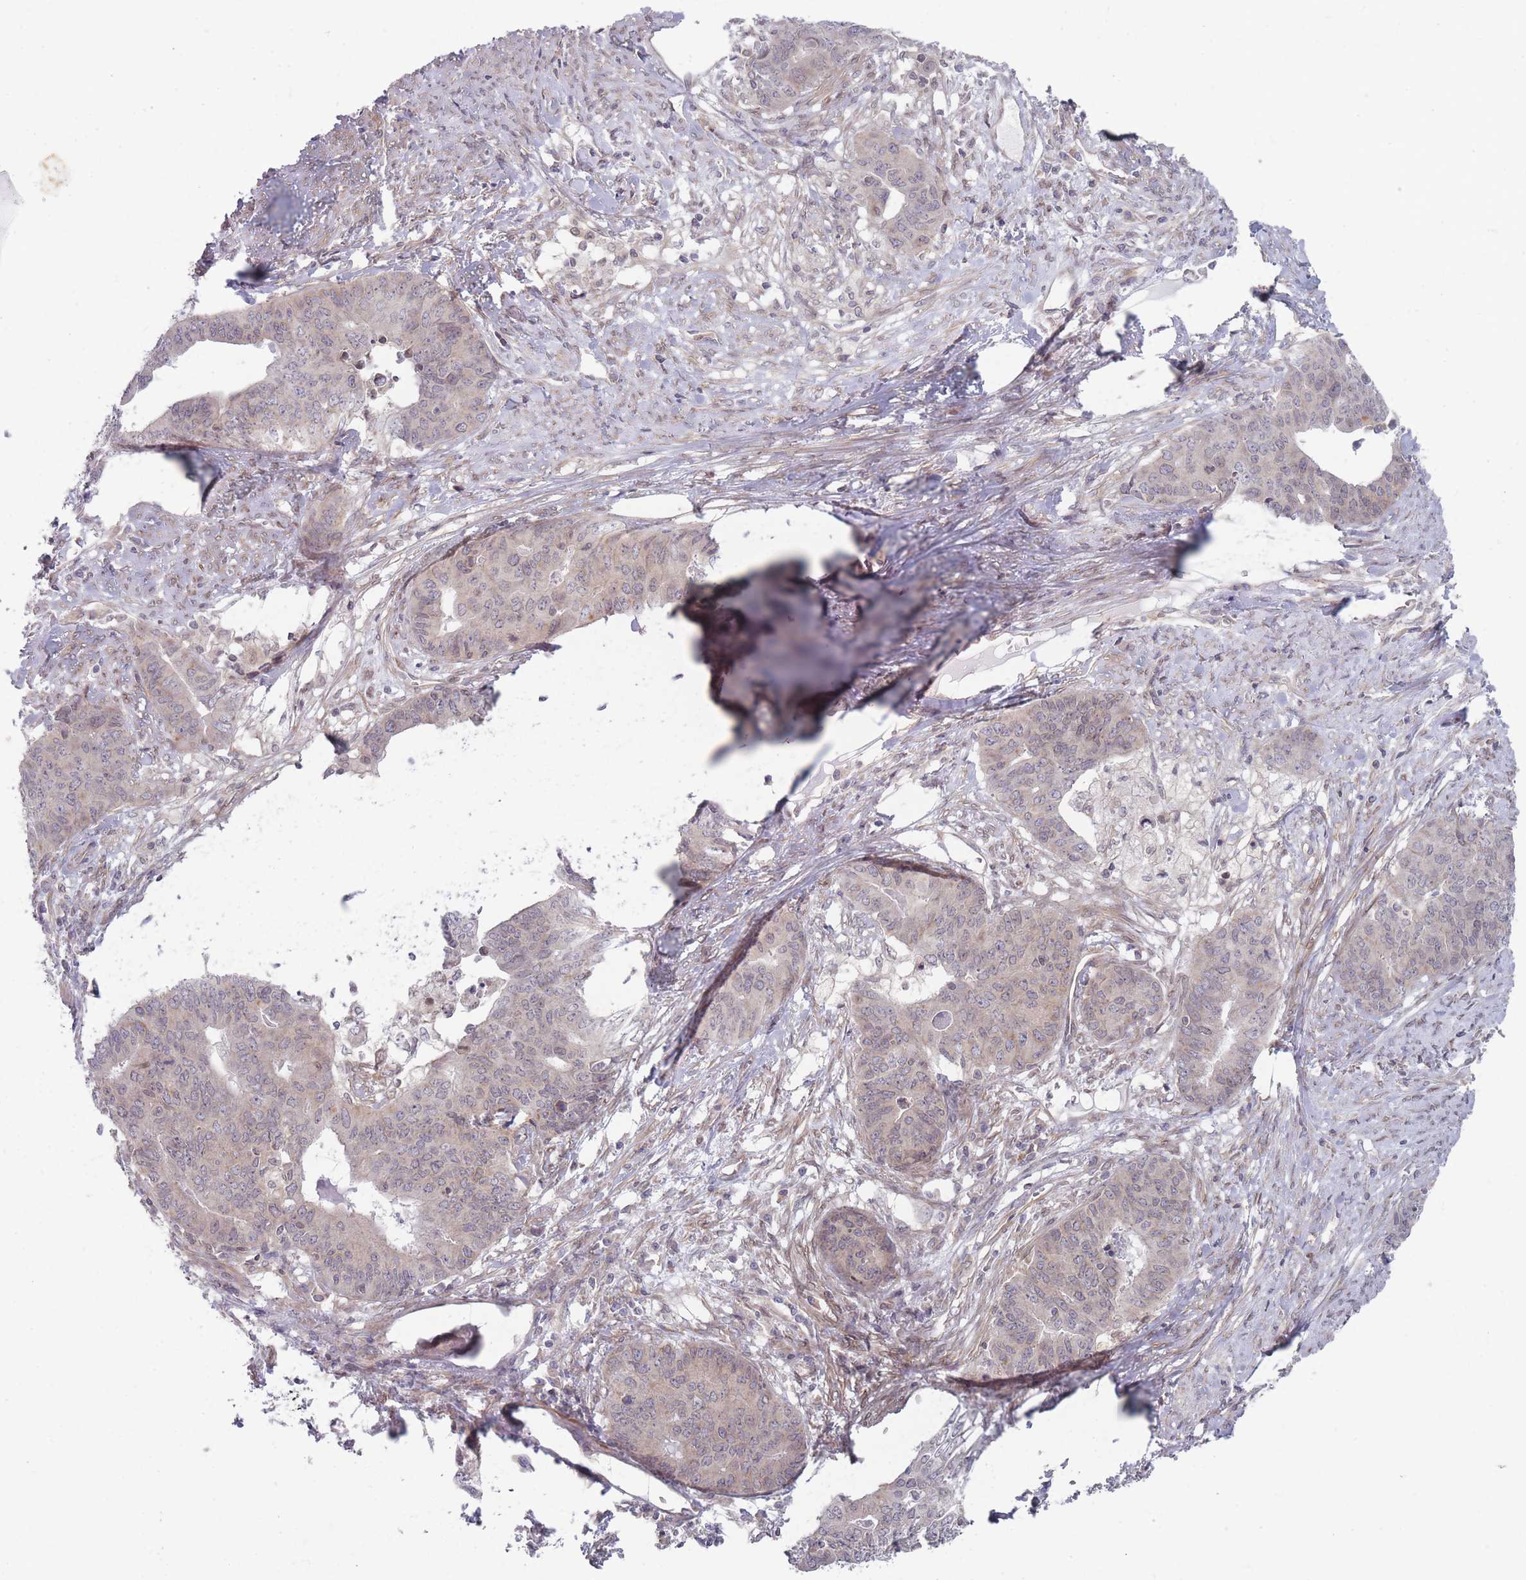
{"staining": {"intensity": "weak", "quantity": "25%-75%", "location": "cytoplasmic/membranous,nuclear"}, "tissue": "endometrial cancer", "cell_type": "Tumor cells", "image_type": "cancer", "snomed": [{"axis": "morphology", "description": "Adenocarcinoma, NOS"}, {"axis": "topography", "description": "Endometrium"}], "caption": "Human endometrial cancer (adenocarcinoma) stained with a protein marker demonstrates weak staining in tumor cells.", "gene": "VRK2", "patient": {"sex": "female", "age": 59}}